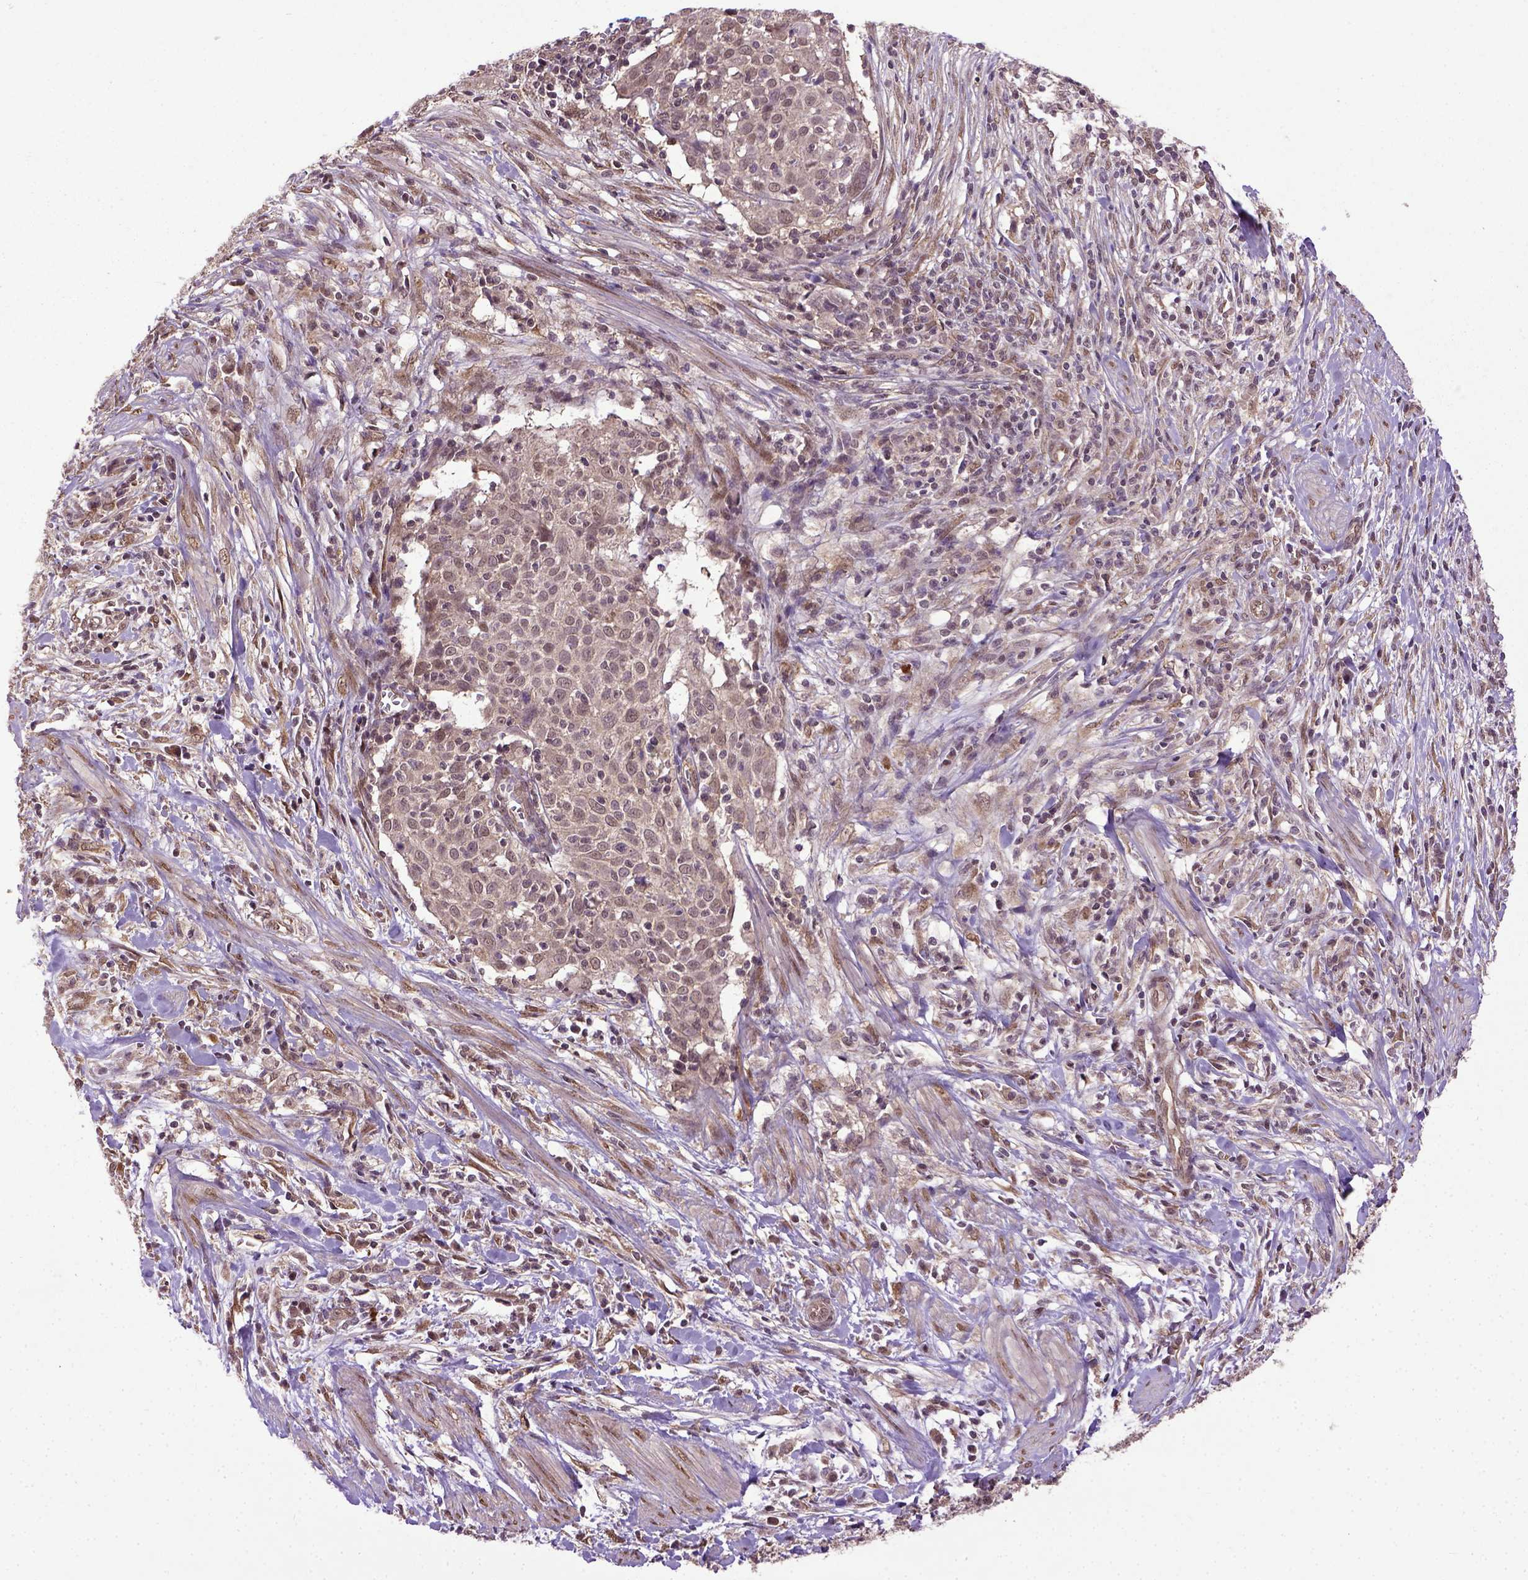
{"staining": {"intensity": "moderate", "quantity": "25%-75%", "location": "nuclear"}, "tissue": "cervical cancer", "cell_type": "Tumor cells", "image_type": "cancer", "snomed": [{"axis": "morphology", "description": "Squamous cell carcinoma, NOS"}, {"axis": "topography", "description": "Cervix"}], "caption": "This histopathology image displays squamous cell carcinoma (cervical) stained with IHC to label a protein in brown. The nuclear of tumor cells show moderate positivity for the protein. Nuclei are counter-stained blue.", "gene": "UBA3", "patient": {"sex": "female", "age": 39}}